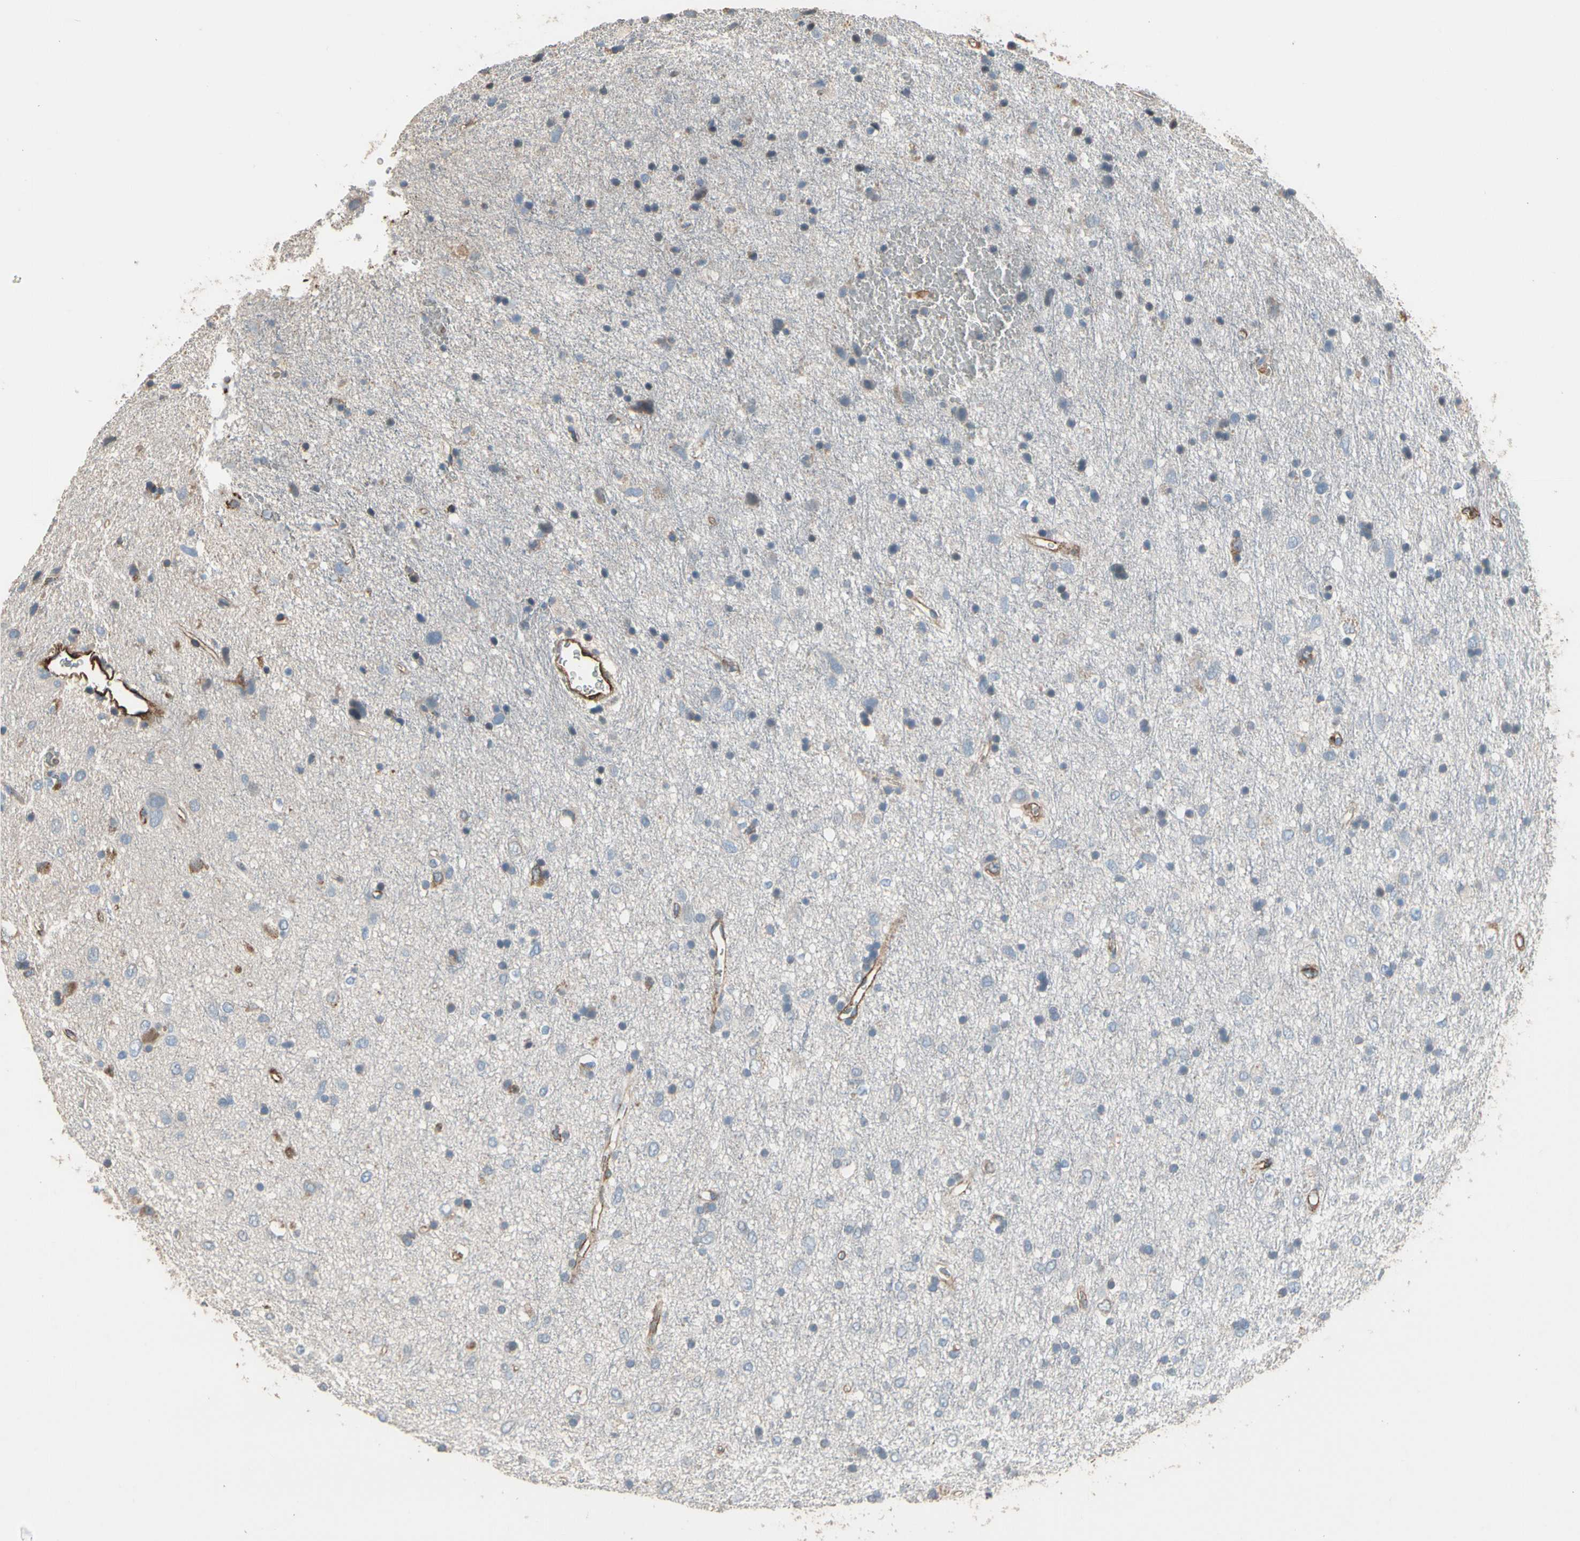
{"staining": {"intensity": "moderate", "quantity": "<25%", "location": "cytoplasmic/membranous"}, "tissue": "glioma", "cell_type": "Tumor cells", "image_type": "cancer", "snomed": [{"axis": "morphology", "description": "Glioma, malignant, Low grade"}, {"axis": "topography", "description": "Brain"}], "caption": "Malignant glioma (low-grade) stained with immunohistochemistry (IHC) exhibits moderate cytoplasmic/membranous positivity in approximately <25% of tumor cells.", "gene": "SUSD2", "patient": {"sex": "male", "age": 77}}